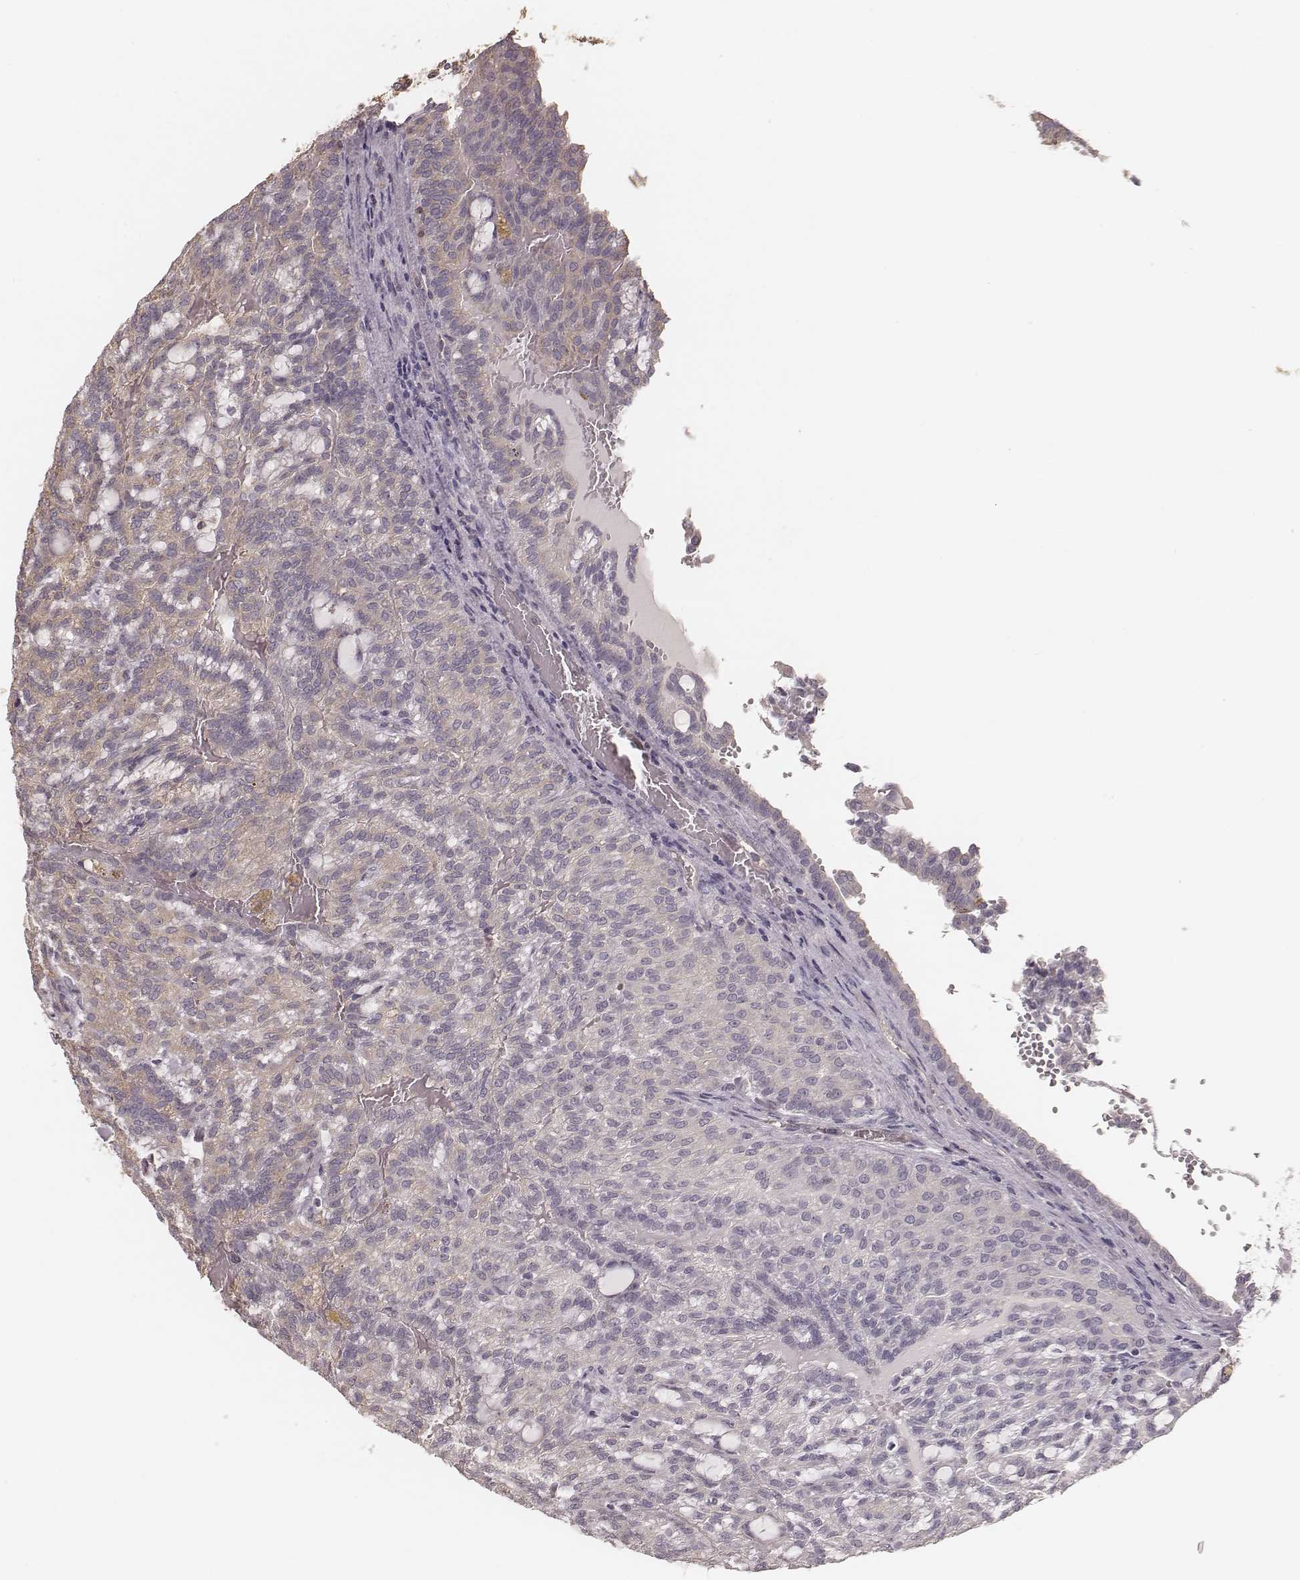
{"staining": {"intensity": "weak", "quantity": "25%-75%", "location": "cytoplasmic/membranous"}, "tissue": "renal cancer", "cell_type": "Tumor cells", "image_type": "cancer", "snomed": [{"axis": "morphology", "description": "Adenocarcinoma, NOS"}, {"axis": "topography", "description": "Kidney"}], "caption": "This photomicrograph reveals renal adenocarcinoma stained with immunohistochemistry (IHC) to label a protein in brown. The cytoplasmic/membranous of tumor cells show weak positivity for the protein. Nuclei are counter-stained blue.", "gene": "CARS1", "patient": {"sex": "male", "age": 63}}